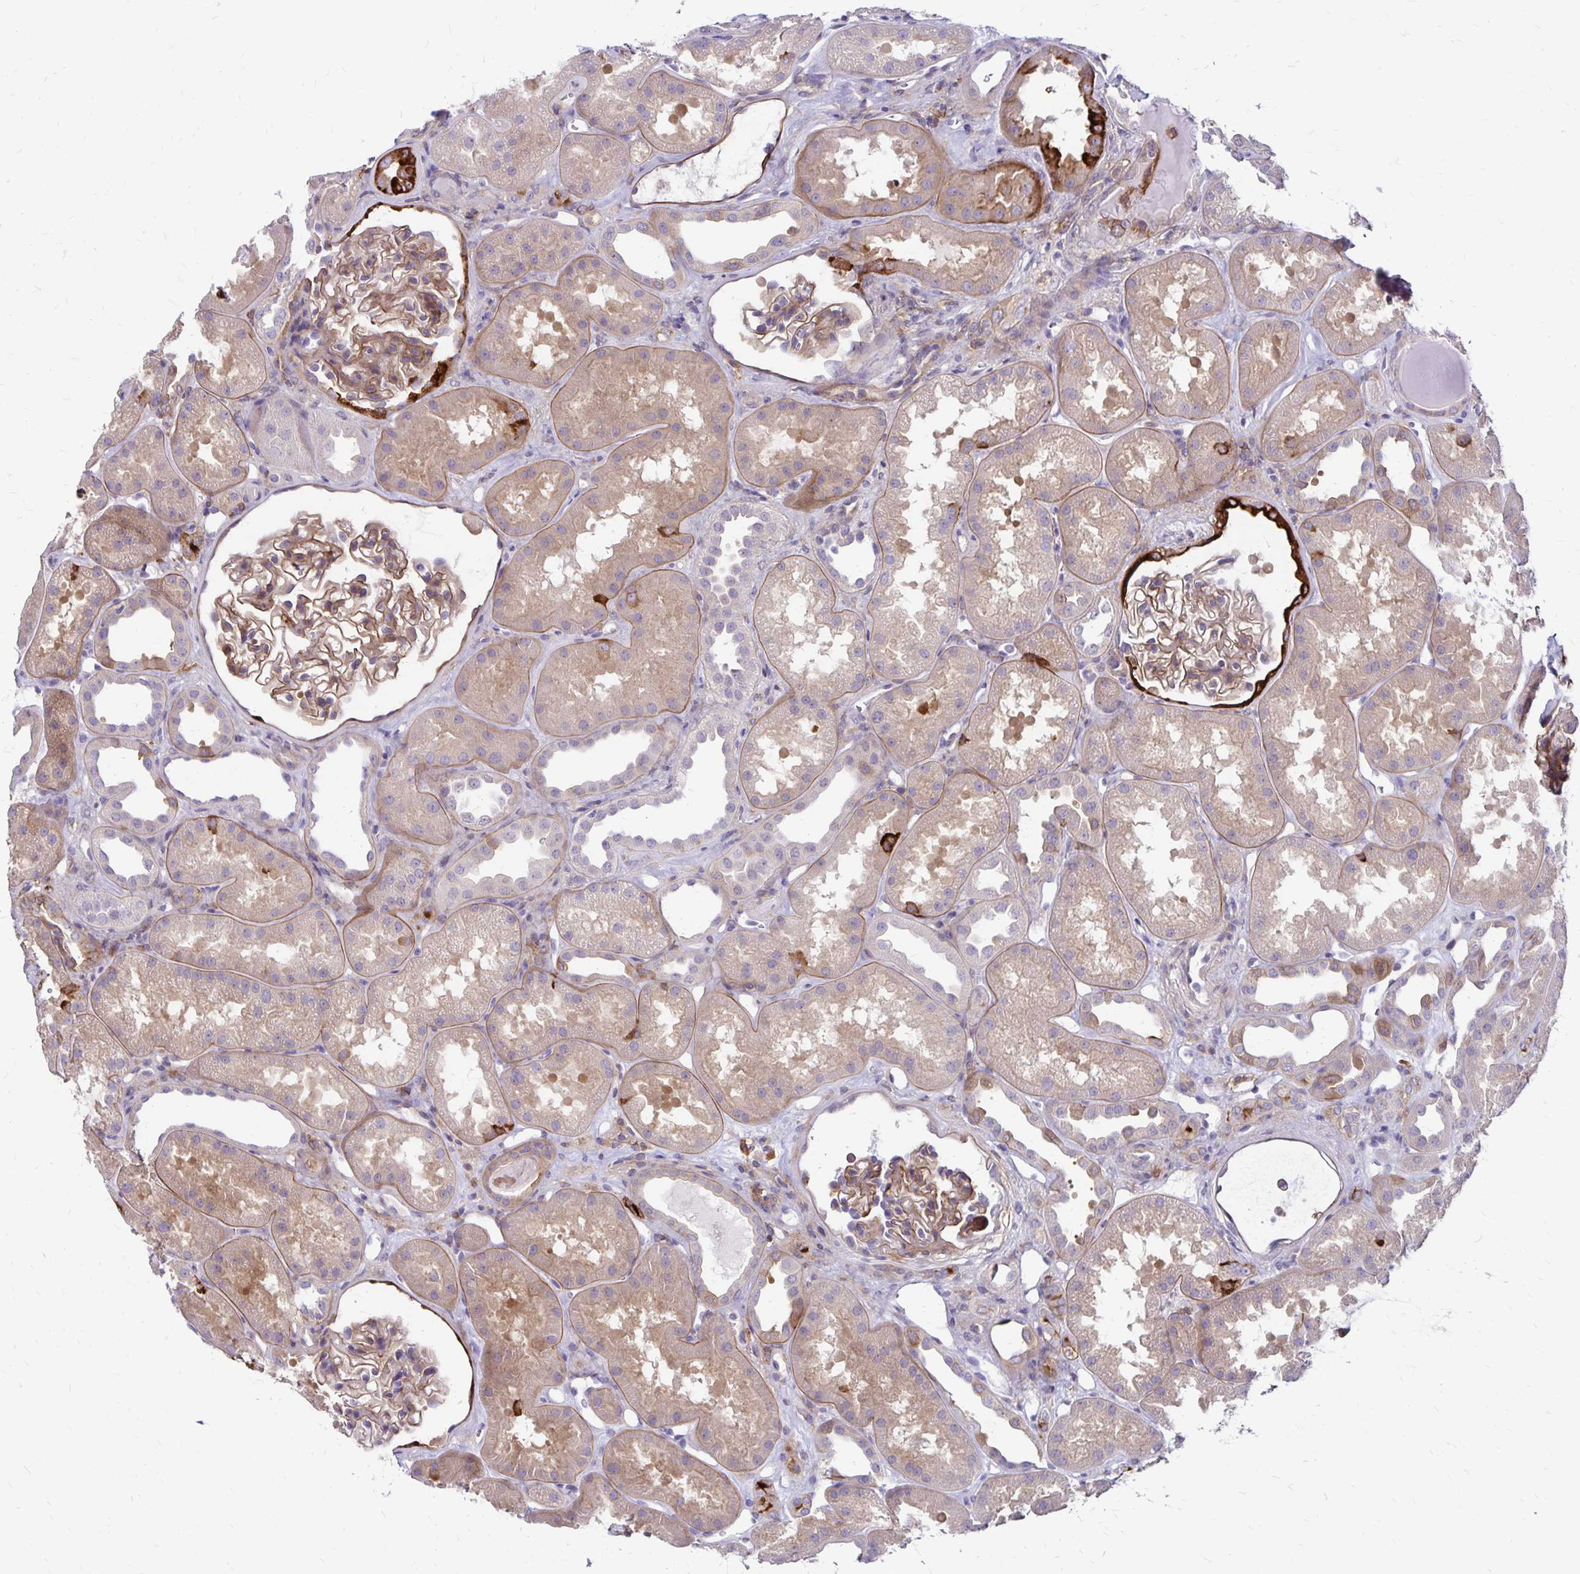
{"staining": {"intensity": "strong", "quantity": "25%-75%", "location": "cytoplasmic/membranous"}, "tissue": "kidney", "cell_type": "Cells in glomeruli", "image_type": "normal", "snomed": [{"axis": "morphology", "description": "Normal tissue, NOS"}, {"axis": "topography", "description": "Kidney"}], "caption": "Protein positivity by IHC exhibits strong cytoplasmic/membranous expression in approximately 25%-75% of cells in glomeruli in unremarkable kidney.", "gene": "TNS3", "patient": {"sex": "male", "age": 61}}